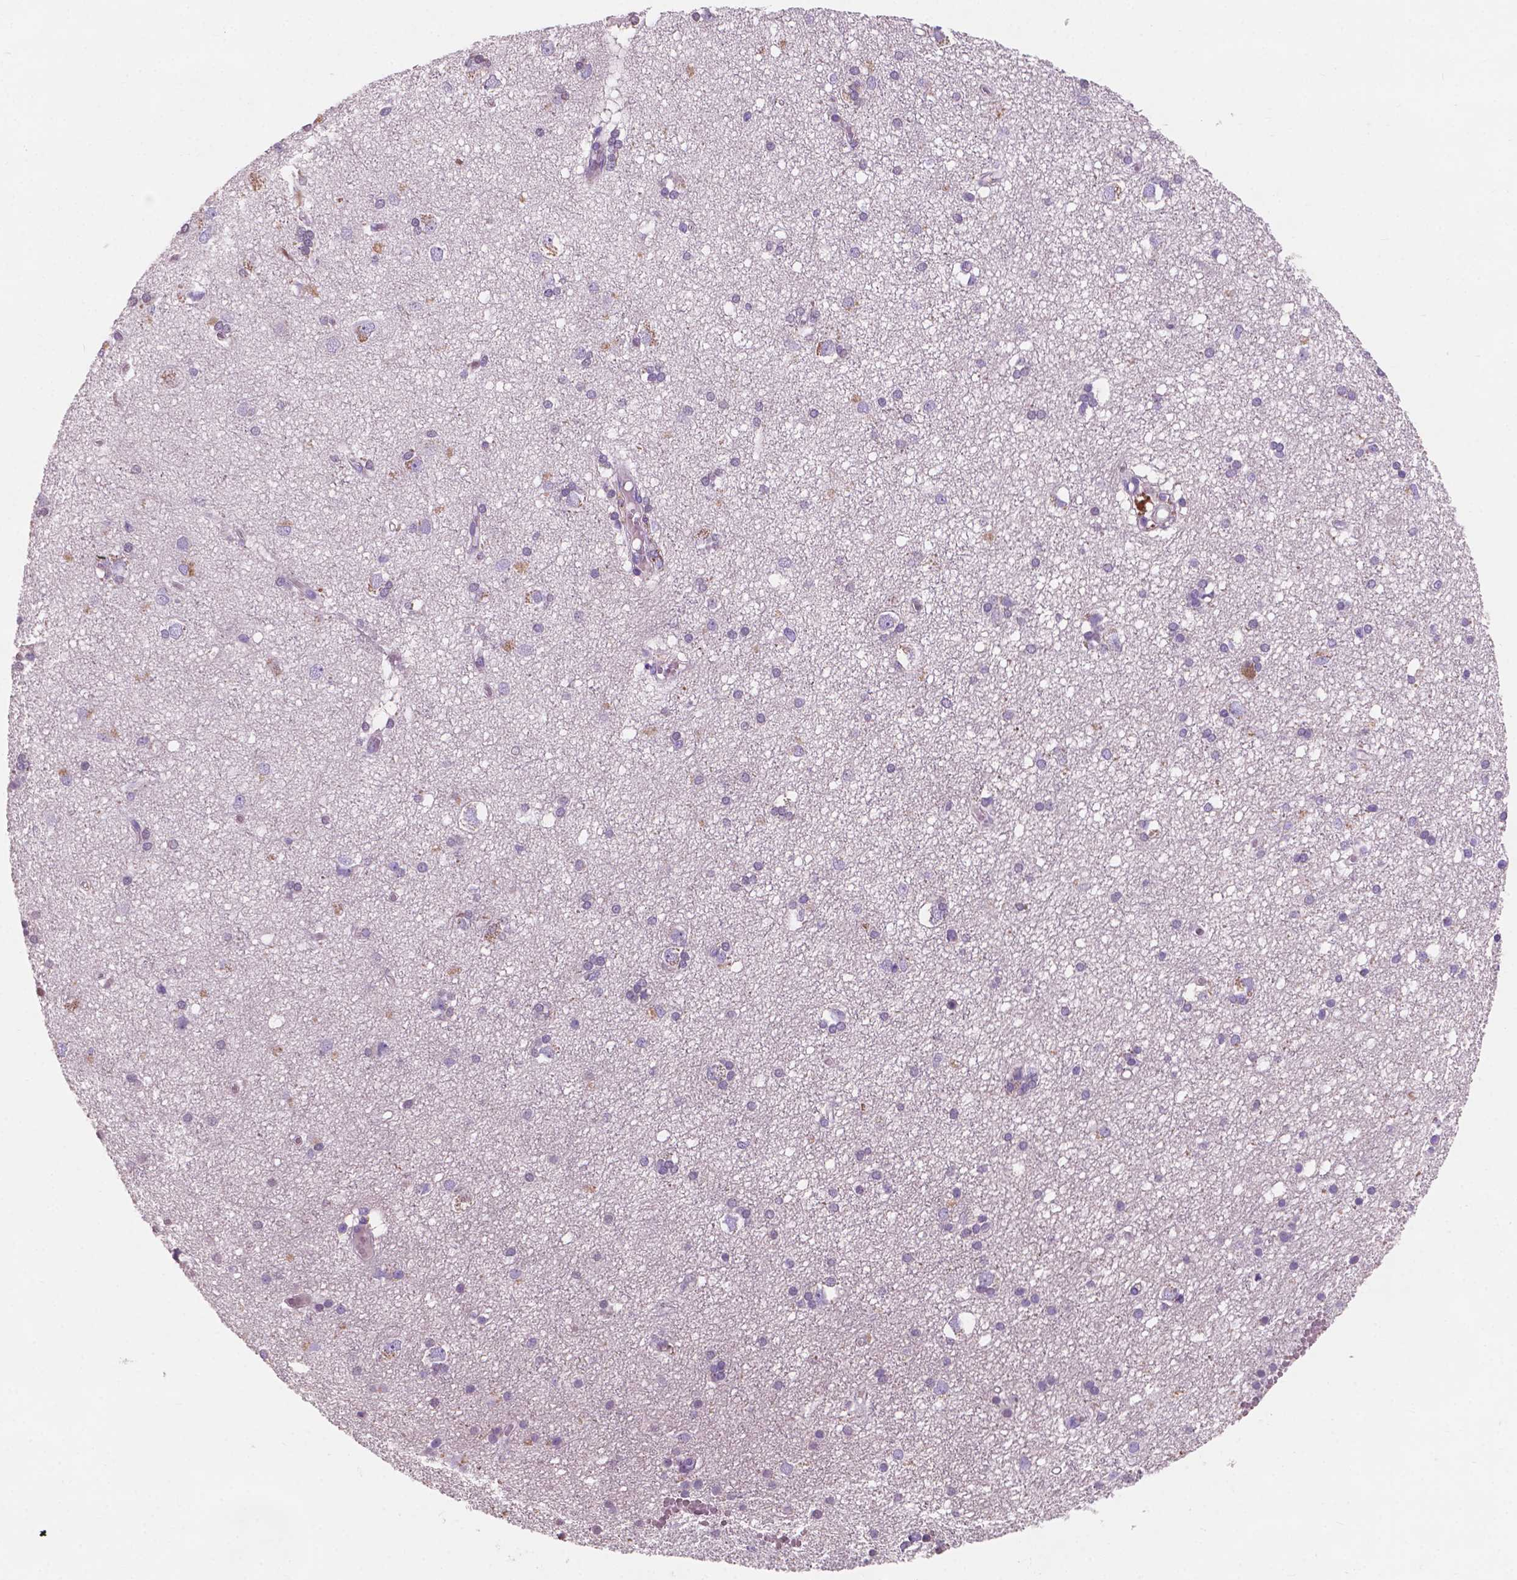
{"staining": {"intensity": "negative", "quantity": "none", "location": "none"}, "tissue": "cerebral cortex", "cell_type": "Endothelial cells", "image_type": "normal", "snomed": [{"axis": "morphology", "description": "Normal tissue, NOS"}, {"axis": "morphology", "description": "Glioma, malignant, High grade"}, {"axis": "topography", "description": "Cerebral cortex"}], "caption": "An IHC photomicrograph of normal cerebral cortex is shown. There is no staining in endothelial cells of cerebral cortex. (DAB IHC with hematoxylin counter stain).", "gene": "IREB2", "patient": {"sex": "male", "age": 71}}